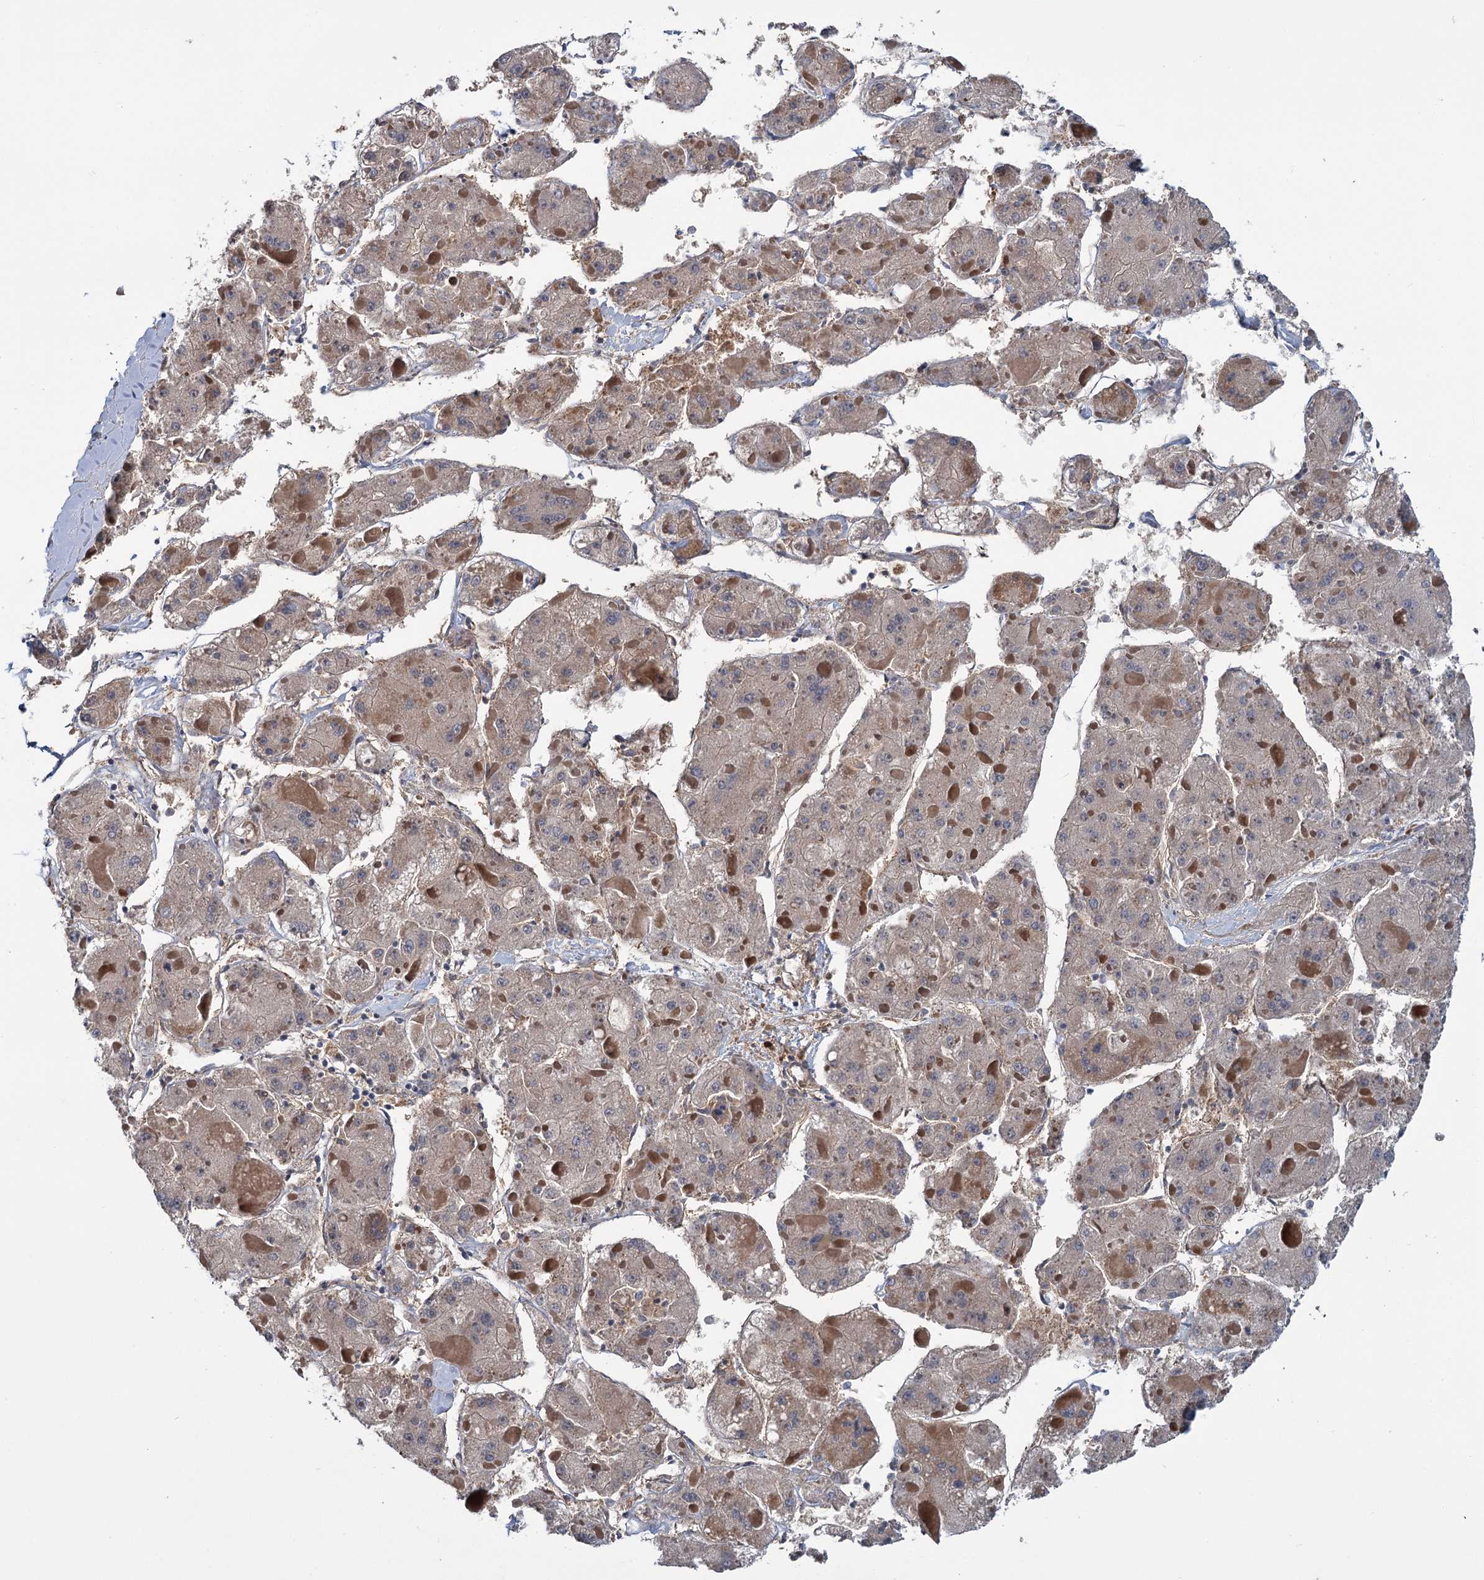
{"staining": {"intensity": "weak", "quantity": "25%-75%", "location": "cytoplasmic/membranous"}, "tissue": "liver cancer", "cell_type": "Tumor cells", "image_type": "cancer", "snomed": [{"axis": "morphology", "description": "Carcinoma, Hepatocellular, NOS"}, {"axis": "topography", "description": "Liver"}], "caption": "Protein staining of liver hepatocellular carcinoma tissue displays weak cytoplasmic/membranous staining in about 25%-75% of tumor cells. (DAB (3,3'-diaminobenzidine) = brown stain, brightfield microscopy at high magnification).", "gene": "PKN2", "patient": {"sex": "female", "age": 73}}